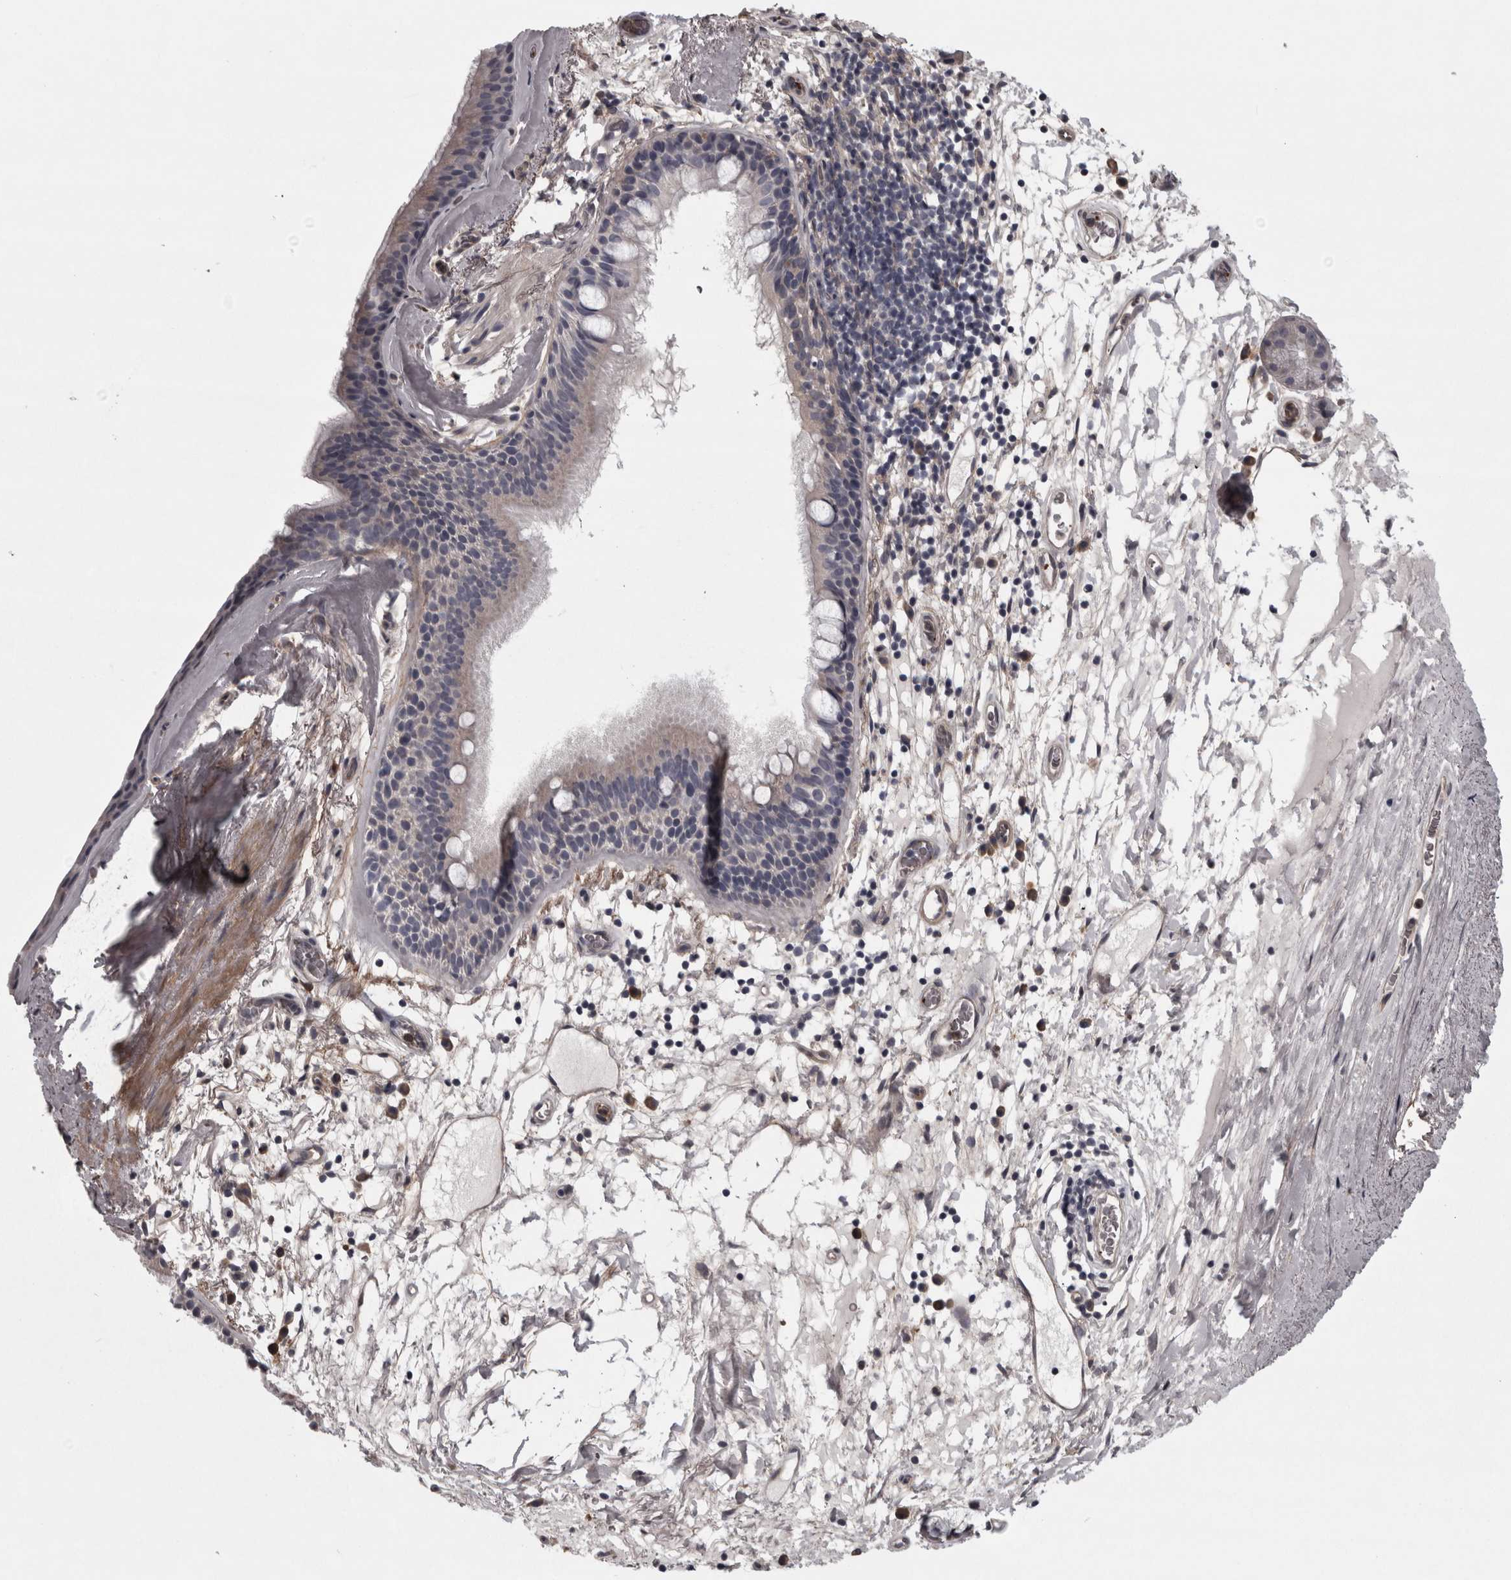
{"staining": {"intensity": "negative", "quantity": "none", "location": "none"}, "tissue": "bronchus", "cell_type": "Respiratory epithelial cells", "image_type": "normal", "snomed": [{"axis": "morphology", "description": "Normal tissue, NOS"}, {"axis": "topography", "description": "Cartilage tissue"}], "caption": "Bronchus was stained to show a protein in brown. There is no significant positivity in respiratory epithelial cells. (Stains: DAB (3,3'-diaminobenzidine) IHC with hematoxylin counter stain, Microscopy: brightfield microscopy at high magnification).", "gene": "RSU1", "patient": {"sex": "female", "age": 63}}